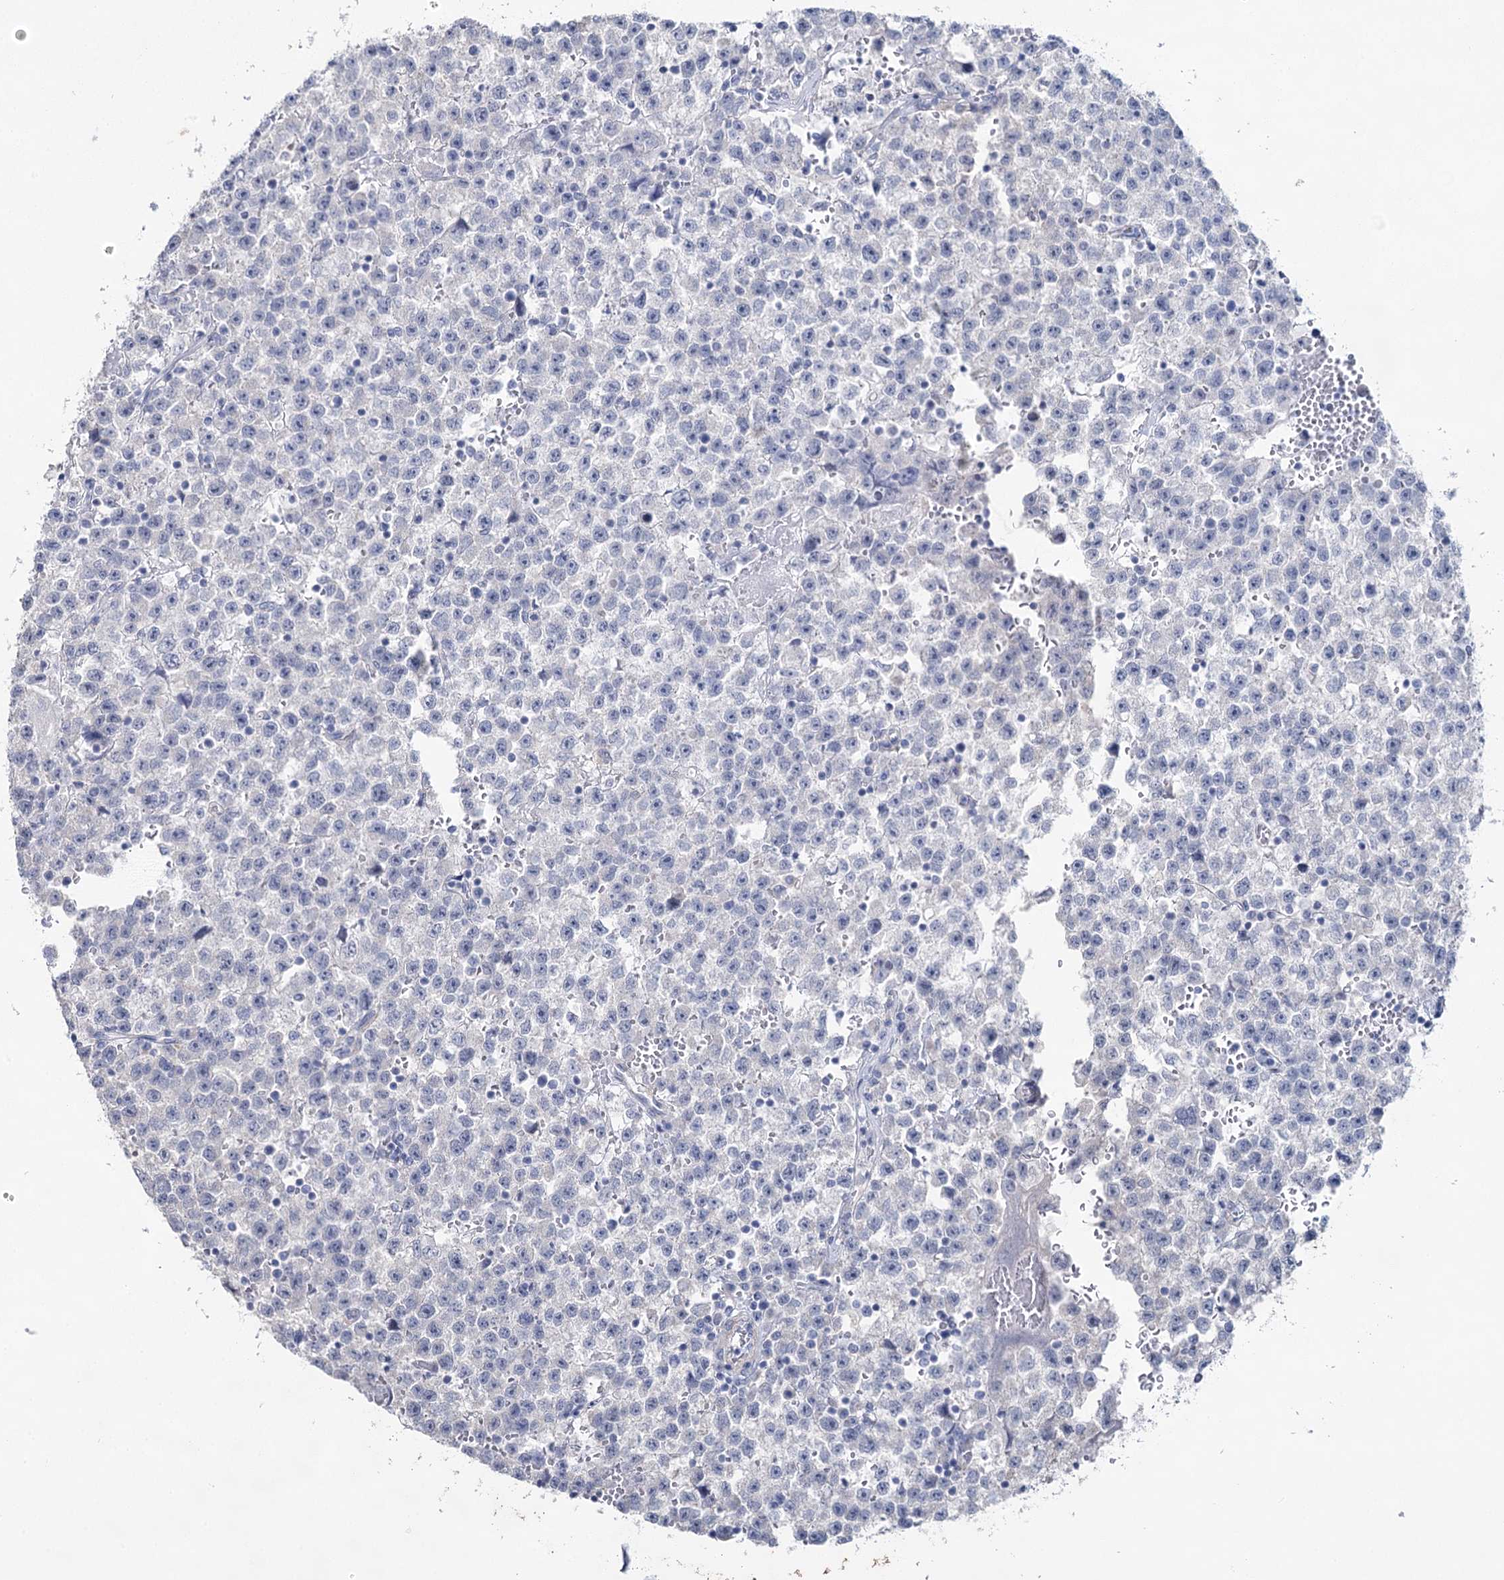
{"staining": {"intensity": "negative", "quantity": "none", "location": "none"}, "tissue": "testis cancer", "cell_type": "Tumor cells", "image_type": "cancer", "snomed": [{"axis": "morphology", "description": "Seminoma, NOS"}, {"axis": "topography", "description": "Testis"}], "caption": "Protein analysis of testis cancer (seminoma) shows no significant expression in tumor cells.", "gene": "CCDC88A", "patient": {"sex": "male", "age": 22}}